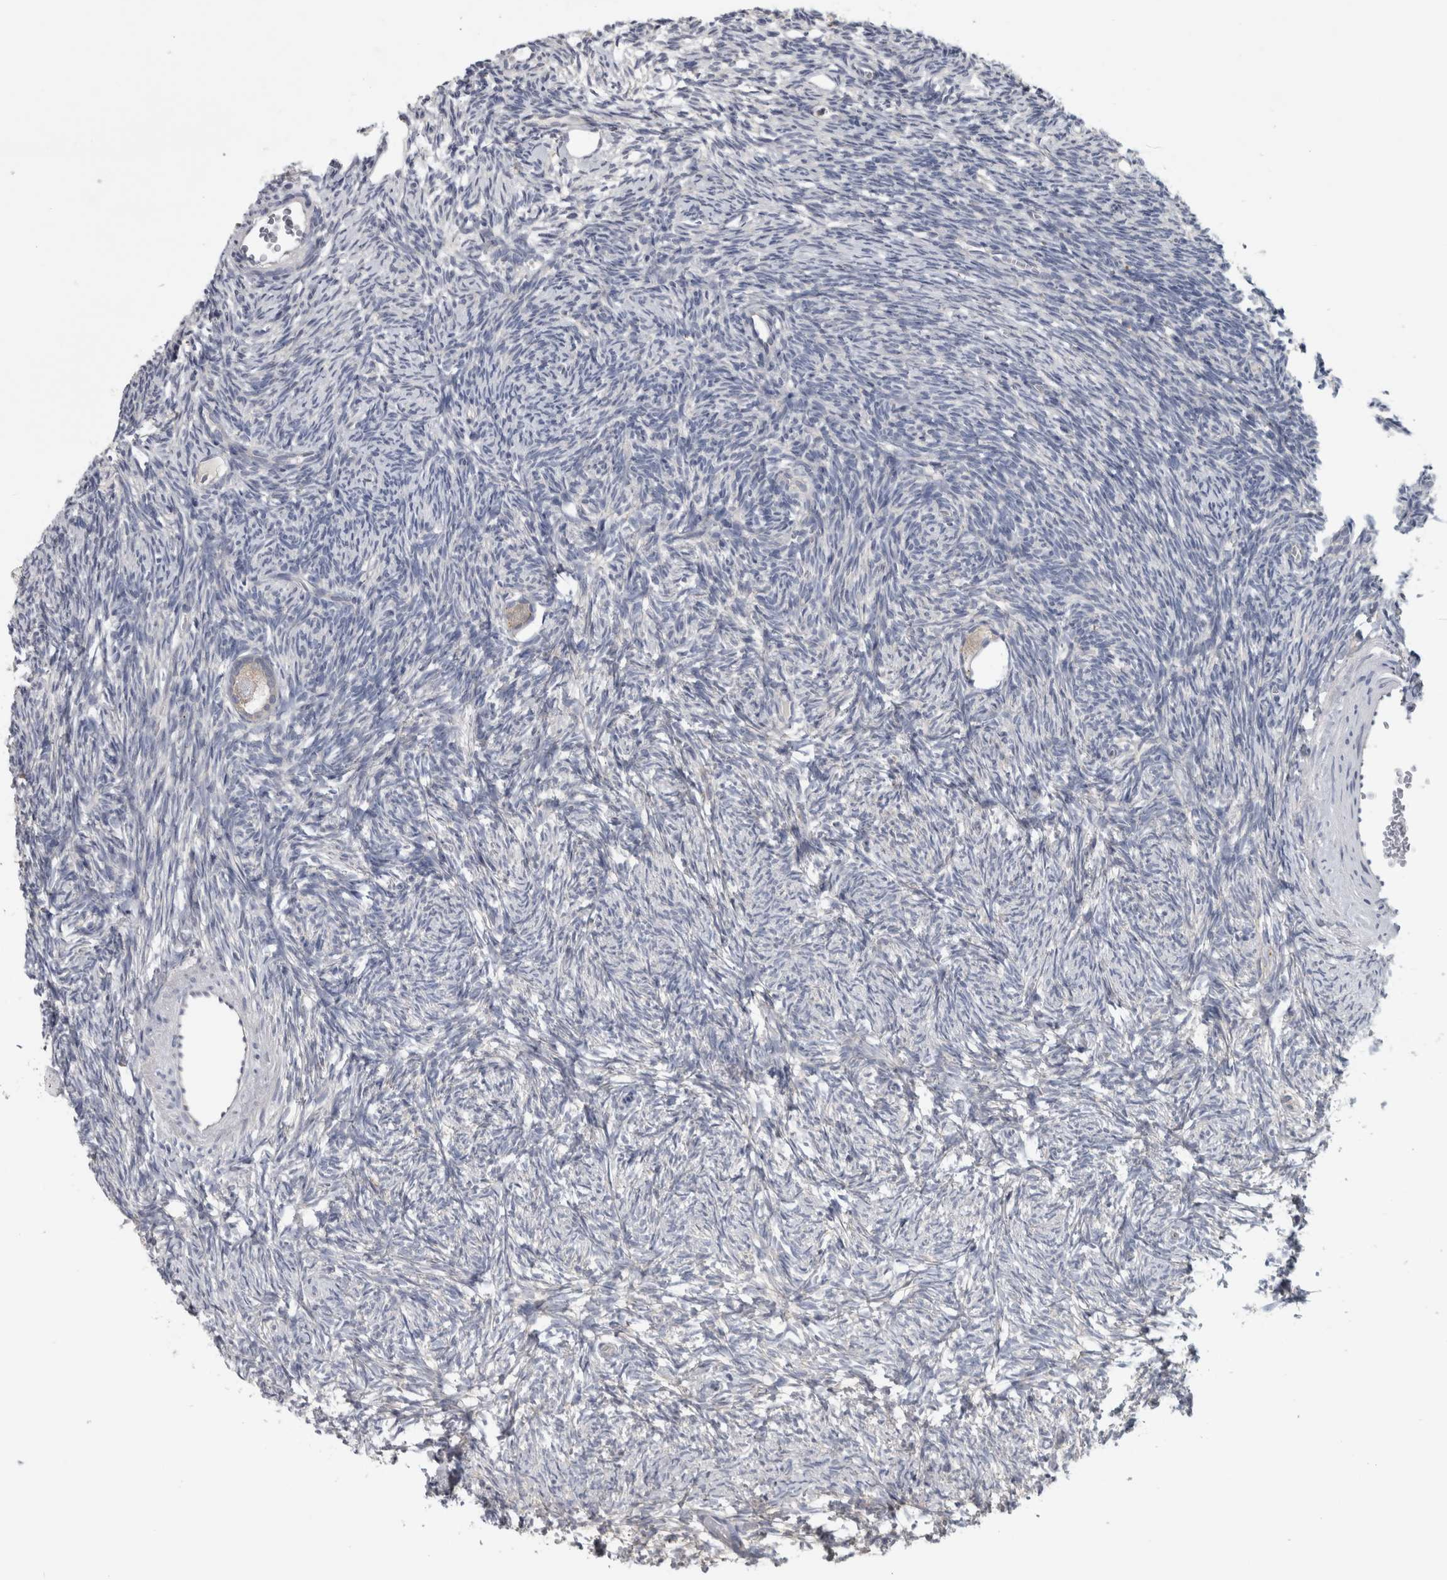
{"staining": {"intensity": "negative", "quantity": "none", "location": "none"}, "tissue": "ovary", "cell_type": "Follicle cells", "image_type": "normal", "snomed": [{"axis": "morphology", "description": "Normal tissue, NOS"}, {"axis": "topography", "description": "Ovary"}], "caption": "IHC histopathology image of unremarkable human ovary stained for a protein (brown), which exhibits no positivity in follicle cells.", "gene": "ATXN2", "patient": {"sex": "female", "age": 34}}